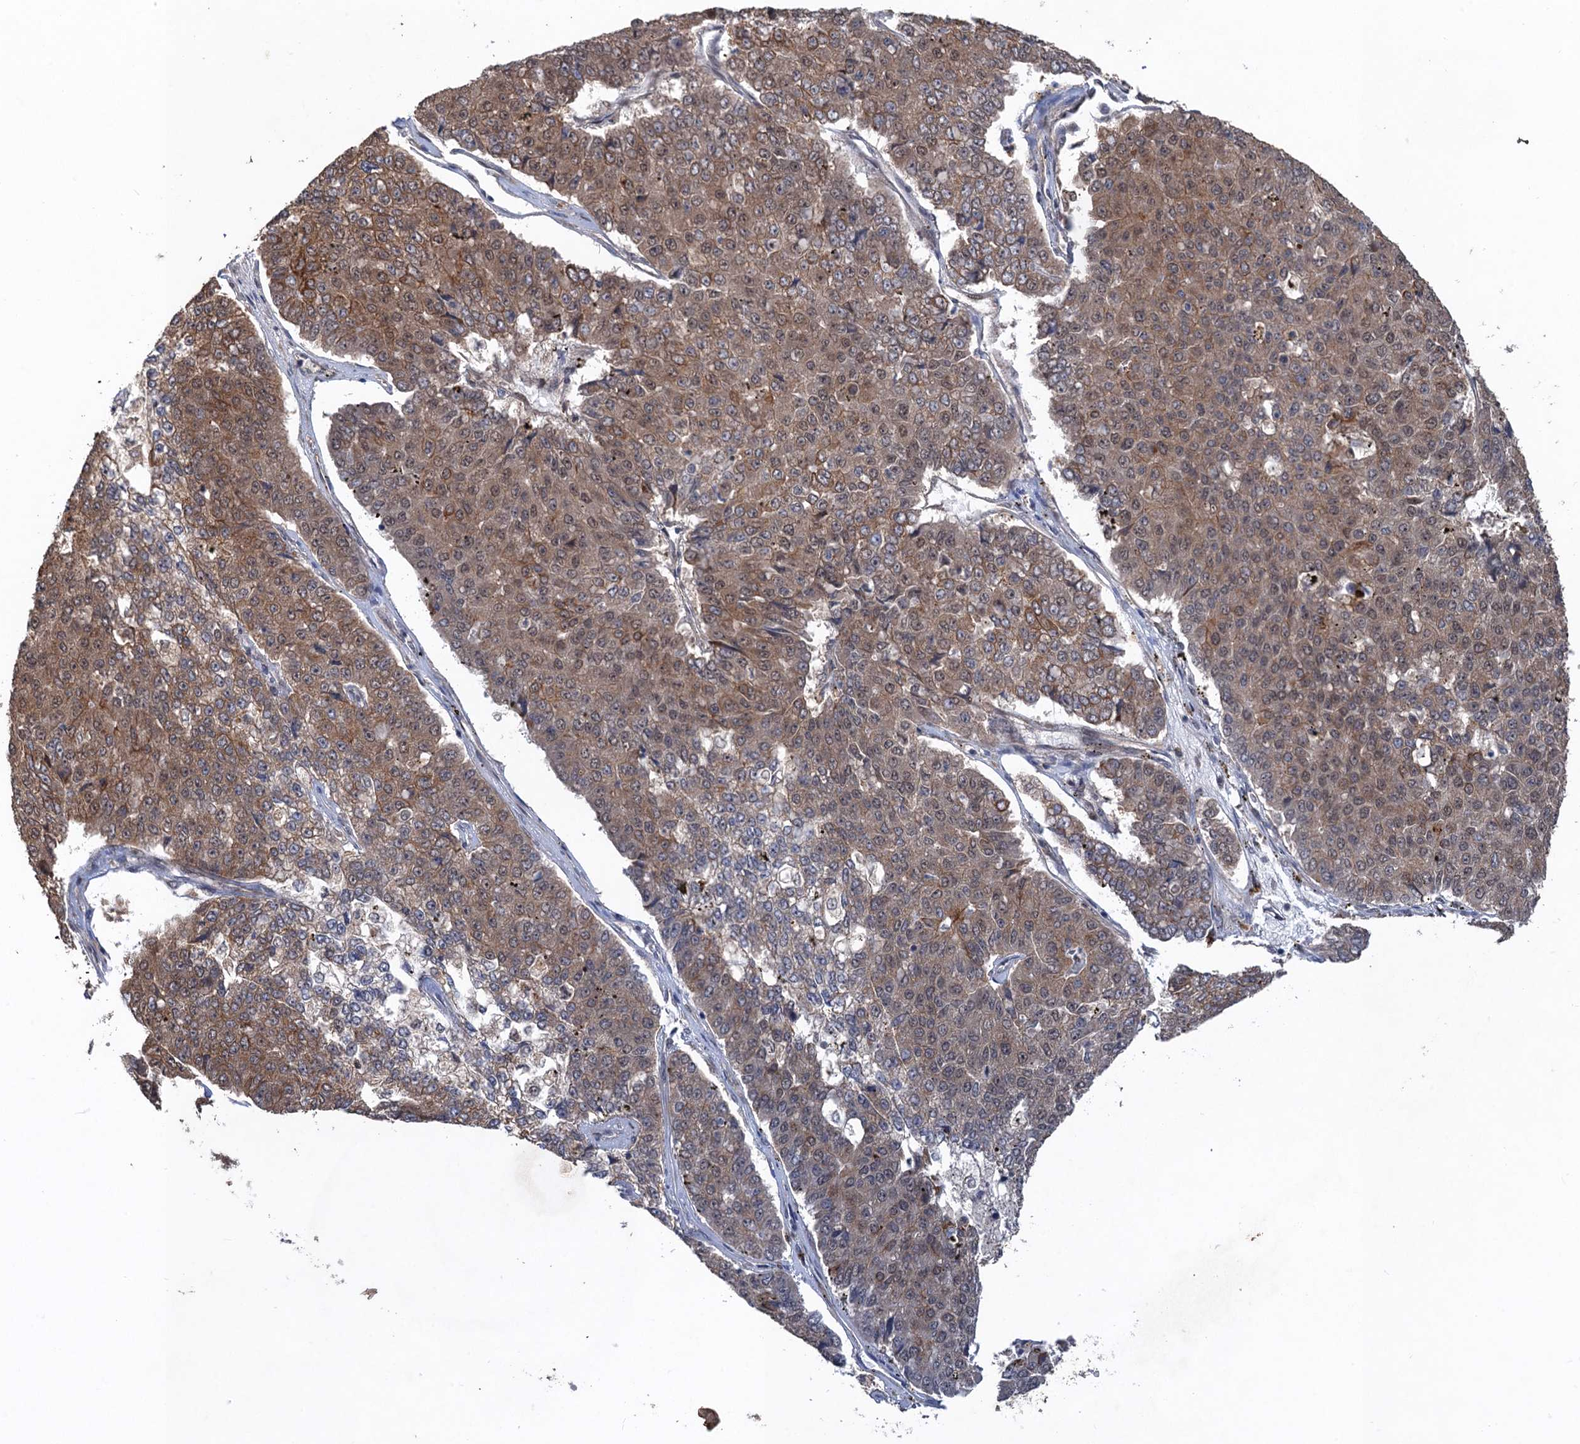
{"staining": {"intensity": "moderate", "quantity": ">75%", "location": "cytoplasmic/membranous,nuclear"}, "tissue": "pancreatic cancer", "cell_type": "Tumor cells", "image_type": "cancer", "snomed": [{"axis": "morphology", "description": "Adenocarcinoma, NOS"}, {"axis": "topography", "description": "Pancreas"}], "caption": "A high-resolution image shows immunohistochemistry (IHC) staining of adenocarcinoma (pancreatic), which exhibits moderate cytoplasmic/membranous and nuclear positivity in approximately >75% of tumor cells. The protein of interest is shown in brown color, while the nuclei are stained blue.", "gene": "TTC31", "patient": {"sex": "male", "age": 50}}